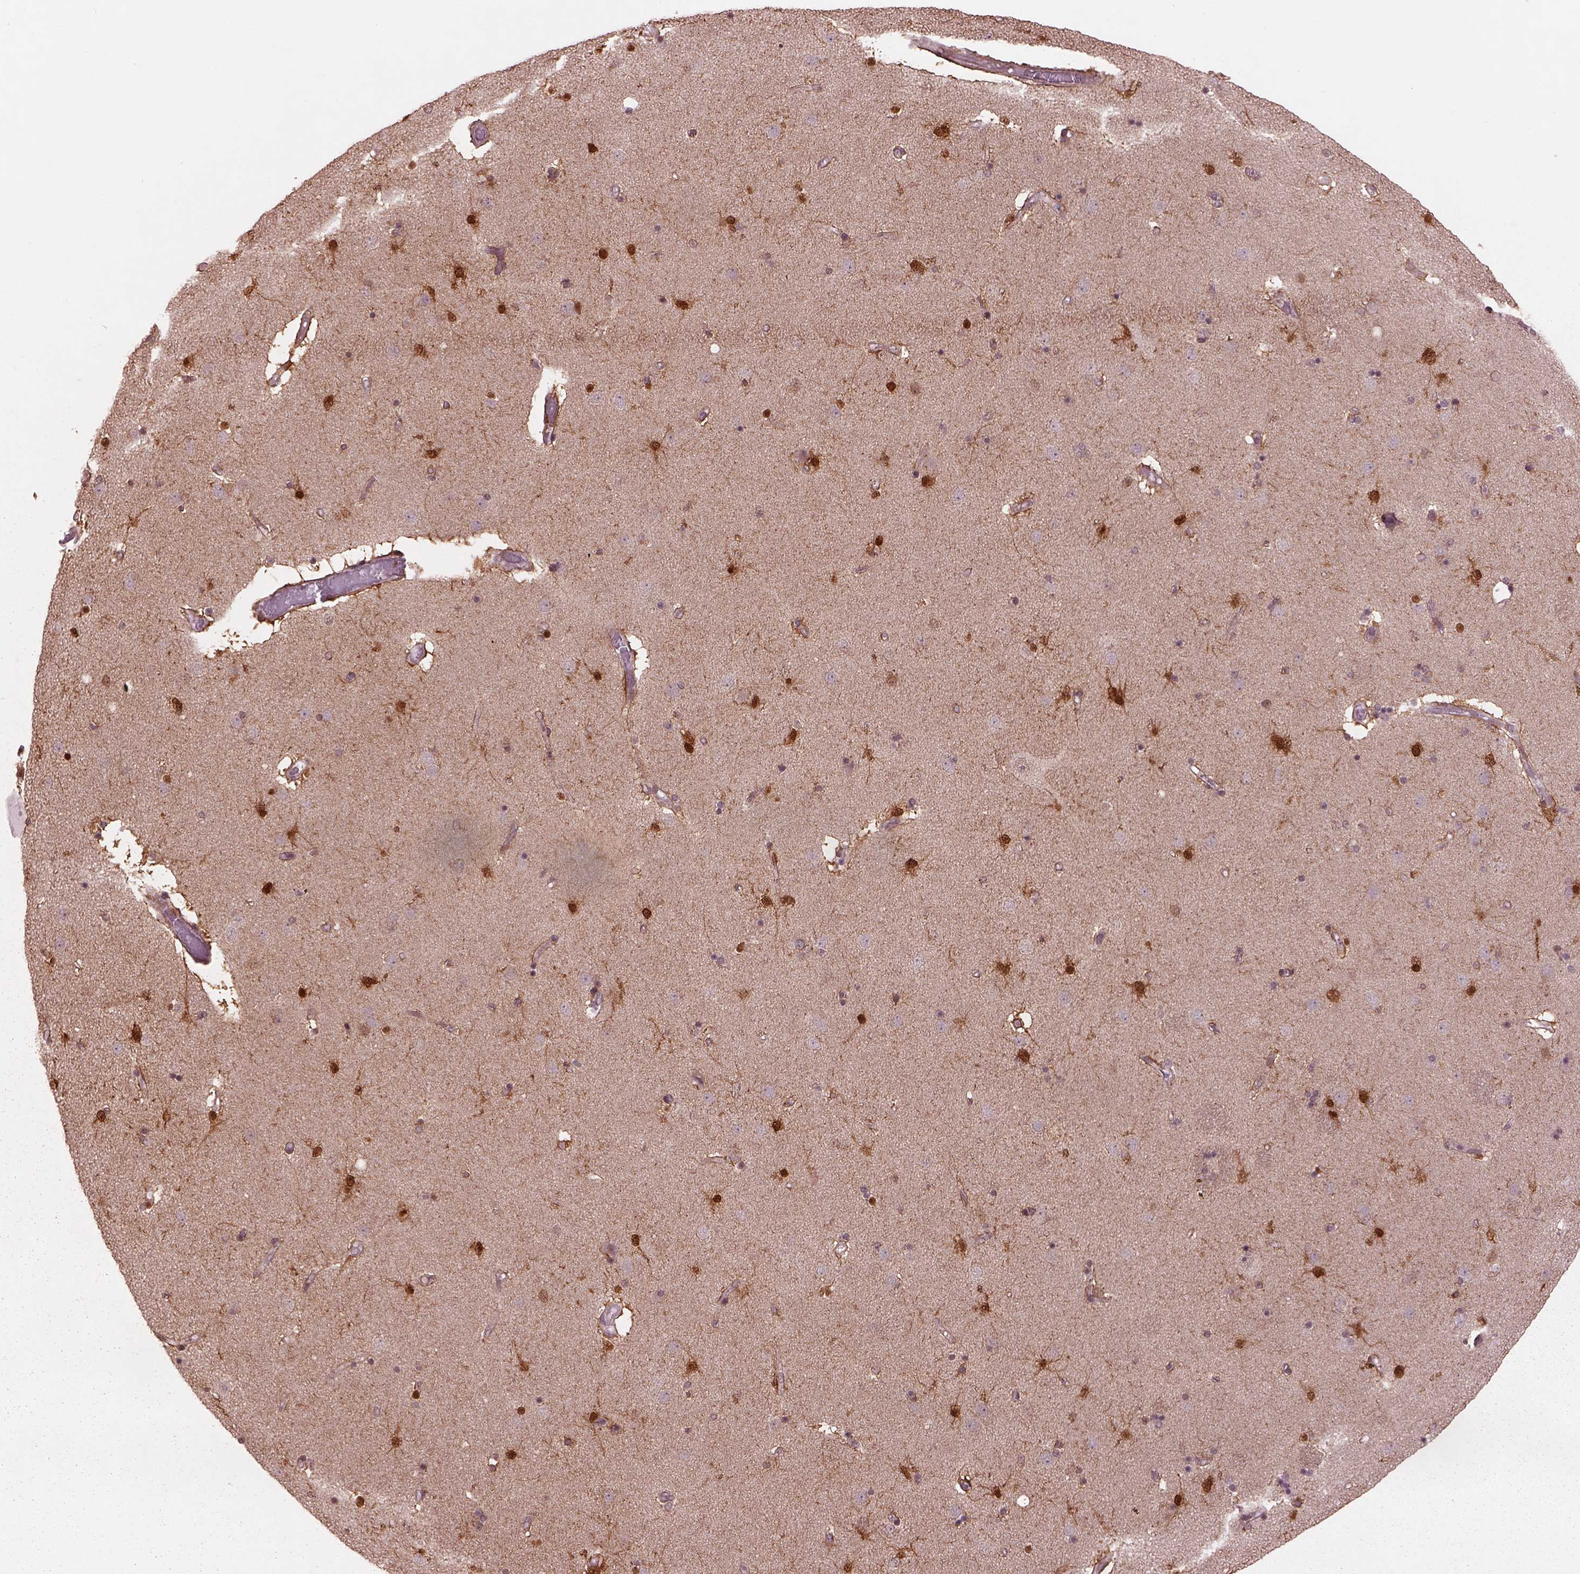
{"staining": {"intensity": "strong", "quantity": "25%-75%", "location": "nuclear"}, "tissue": "caudate", "cell_type": "Glial cells", "image_type": "normal", "snomed": [{"axis": "morphology", "description": "Normal tissue, NOS"}, {"axis": "topography", "description": "Lateral ventricle wall"}], "caption": "A high amount of strong nuclear positivity is present in about 25%-75% of glial cells in benign caudate.", "gene": "SRI", "patient": {"sex": "female", "age": 71}}